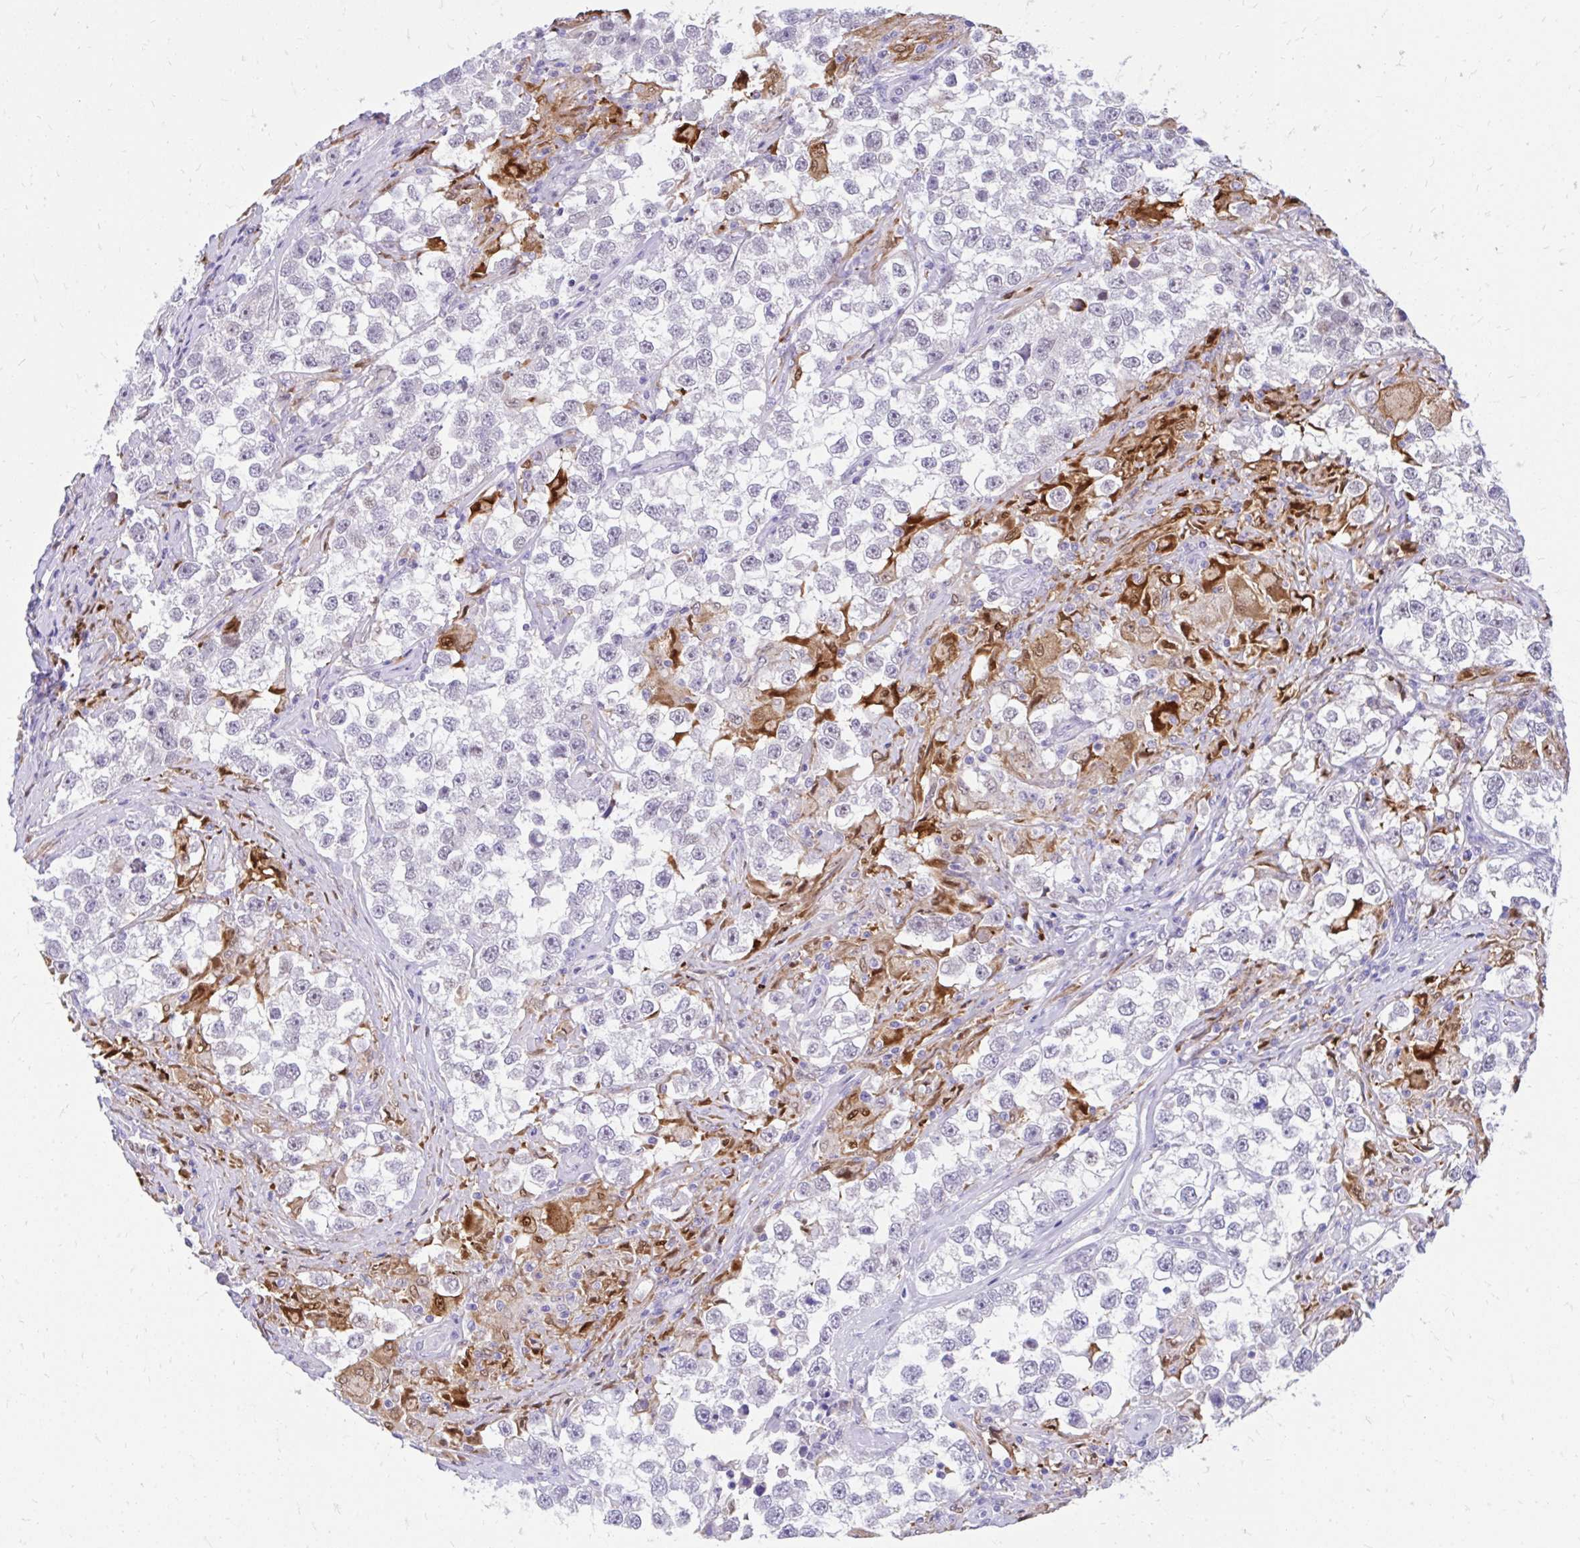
{"staining": {"intensity": "negative", "quantity": "none", "location": "none"}, "tissue": "testis cancer", "cell_type": "Tumor cells", "image_type": "cancer", "snomed": [{"axis": "morphology", "description": "Seminoma, NOS"}, {"axis": "topography", "description": "Testis"}], "caption": "Testis cancer (seminoma) was stained to show a protein in brown. There is no significant expression in tumor cells.", "gene": "GLB1L2", "patient": {"sex": "male", "age": 46}}